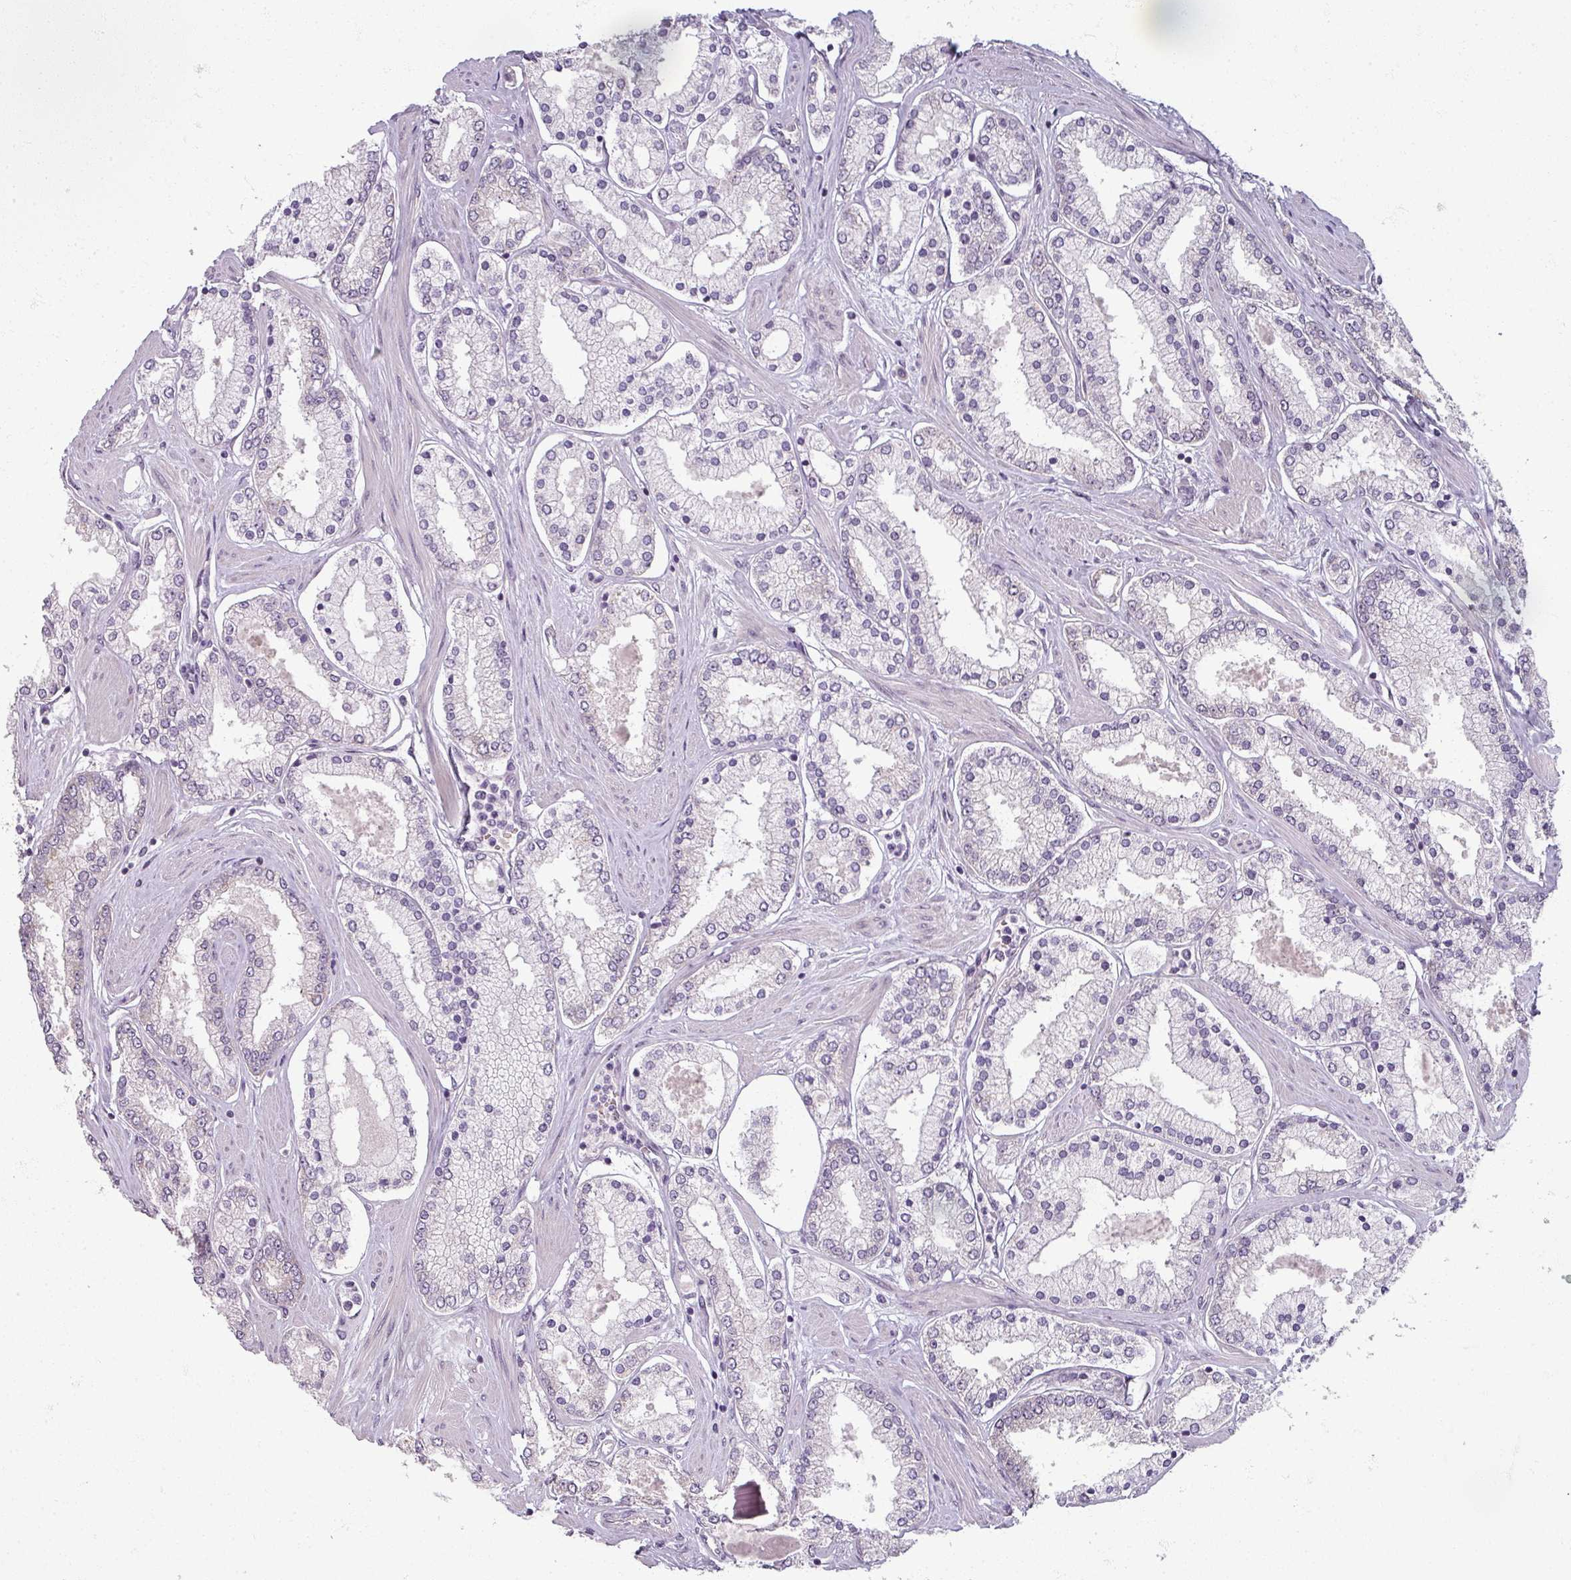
{"staining": {"intensity": "negative", "quantity": "none", "location": "none"}, "tissue": "prostate cancer", "cell_type": "Tumor cells", "image_type": "cancer", "snomed": [{"axis": "morphology", "description": "Adenocarcinoma, Low grade"}, {"axis": "topography", "description": "Prostate"}], "caption": "IHC histopathology image of adenocarcinoma (low-grade) (prostate) stained for a protein (brown), which demonstrates no positivity in tumor cells. Brightfield microscopy of IHC stained with DAB (brown) and hematoxylin (blue), captured at high magnification.", "gene": "AGPAT4", "patient": {"sex": "male", "age": 42}}